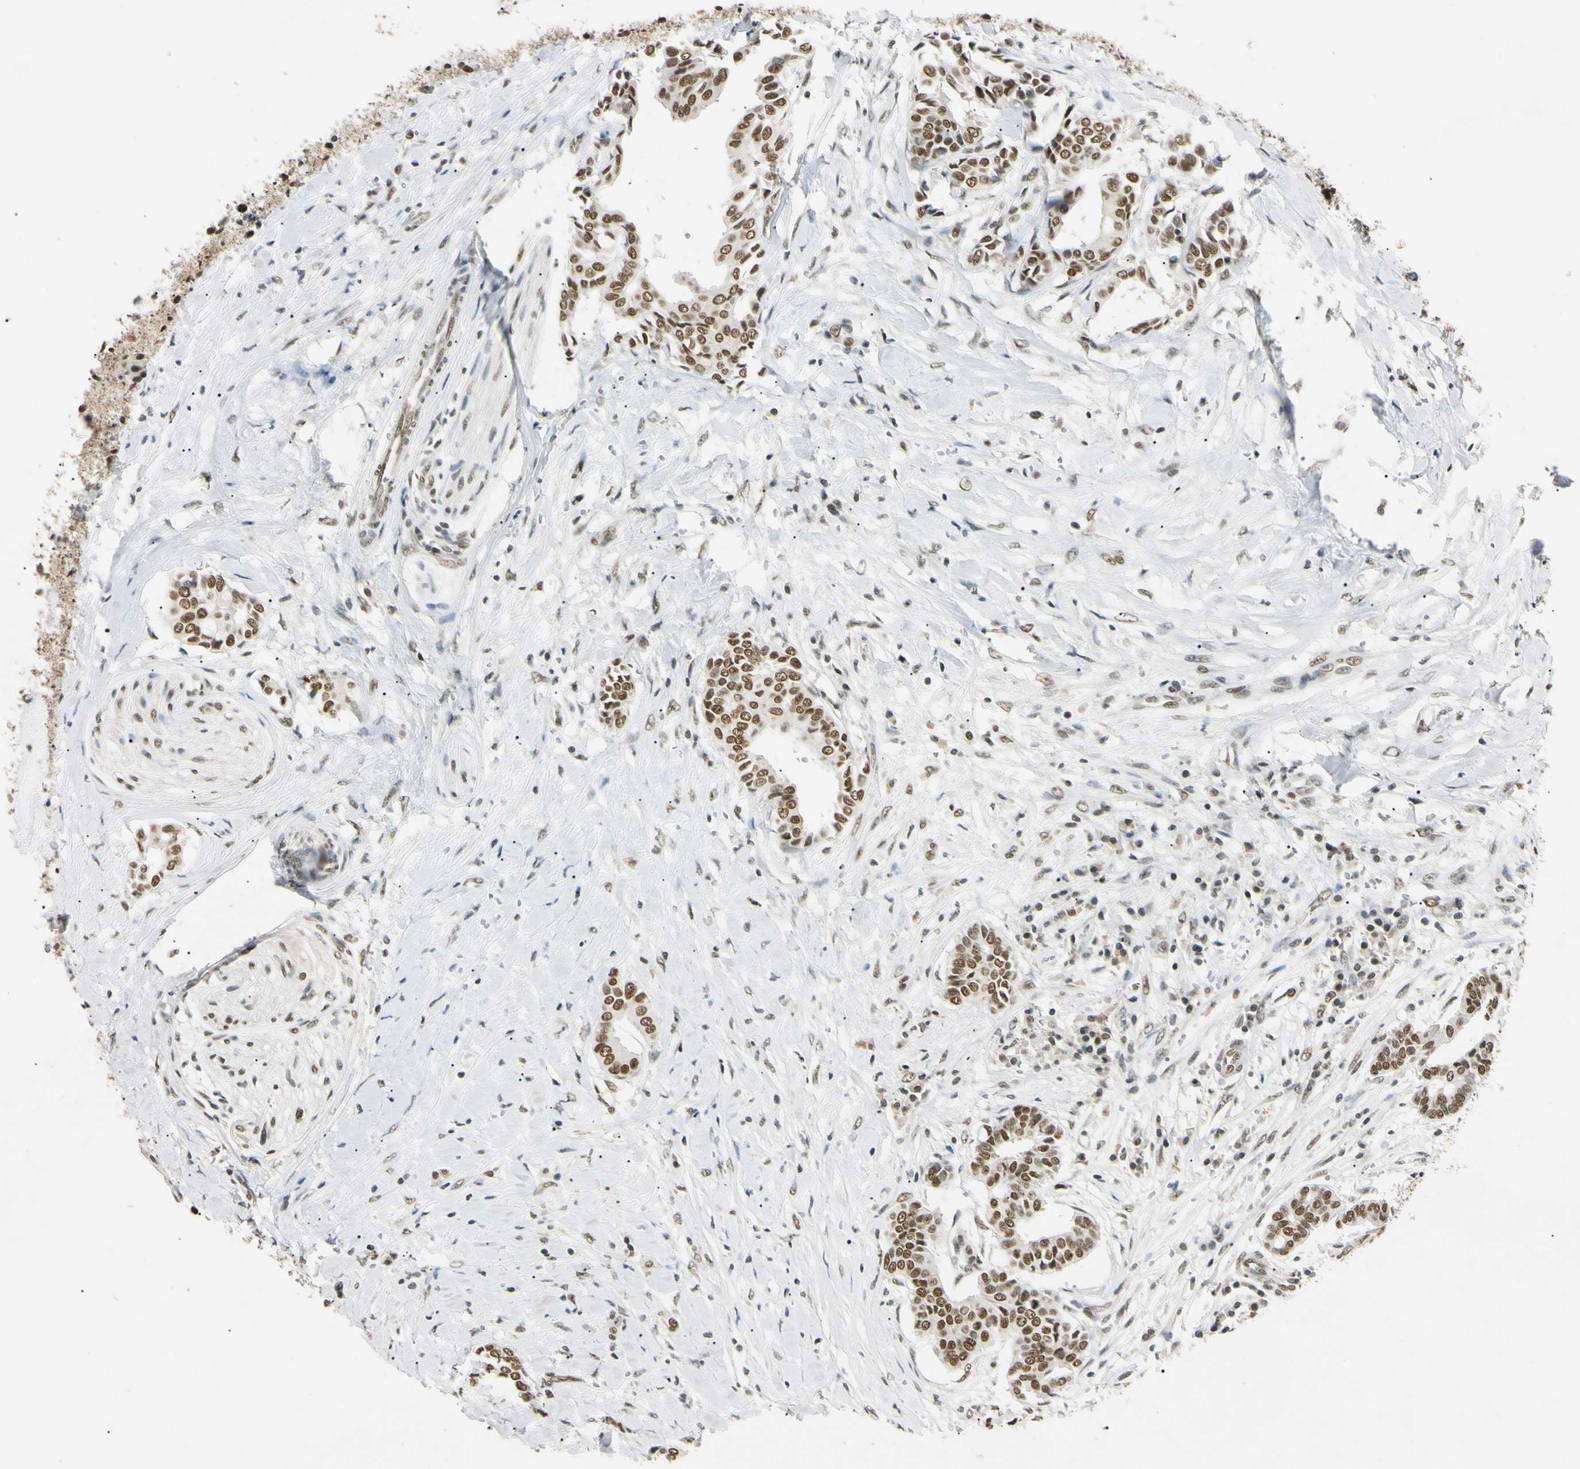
{"staining": {"intensity": "strong", "quantity": ">75%", "location": "nuclear"}, "tissue": "head and neck cancer", "cell_type": "Tumor cells", "image_type": "cancer", "snomed": [{"axis": "morphology", "description": "Adenocarcinoma, NOS"}, {"axis": "topography", "description": "Salivary gland"}, {"axis": "topography", "description": "Head-Neck"}], "caption": "Head and neck cancer stained with DAB (3,3'-diaminobenzidine) immunohistochemistry displays high levels of strong nuclear staining in approximately >75% of tumor cells.", "gene": "SMARCA5", "patient": {"sex": "female", "age": 59}}